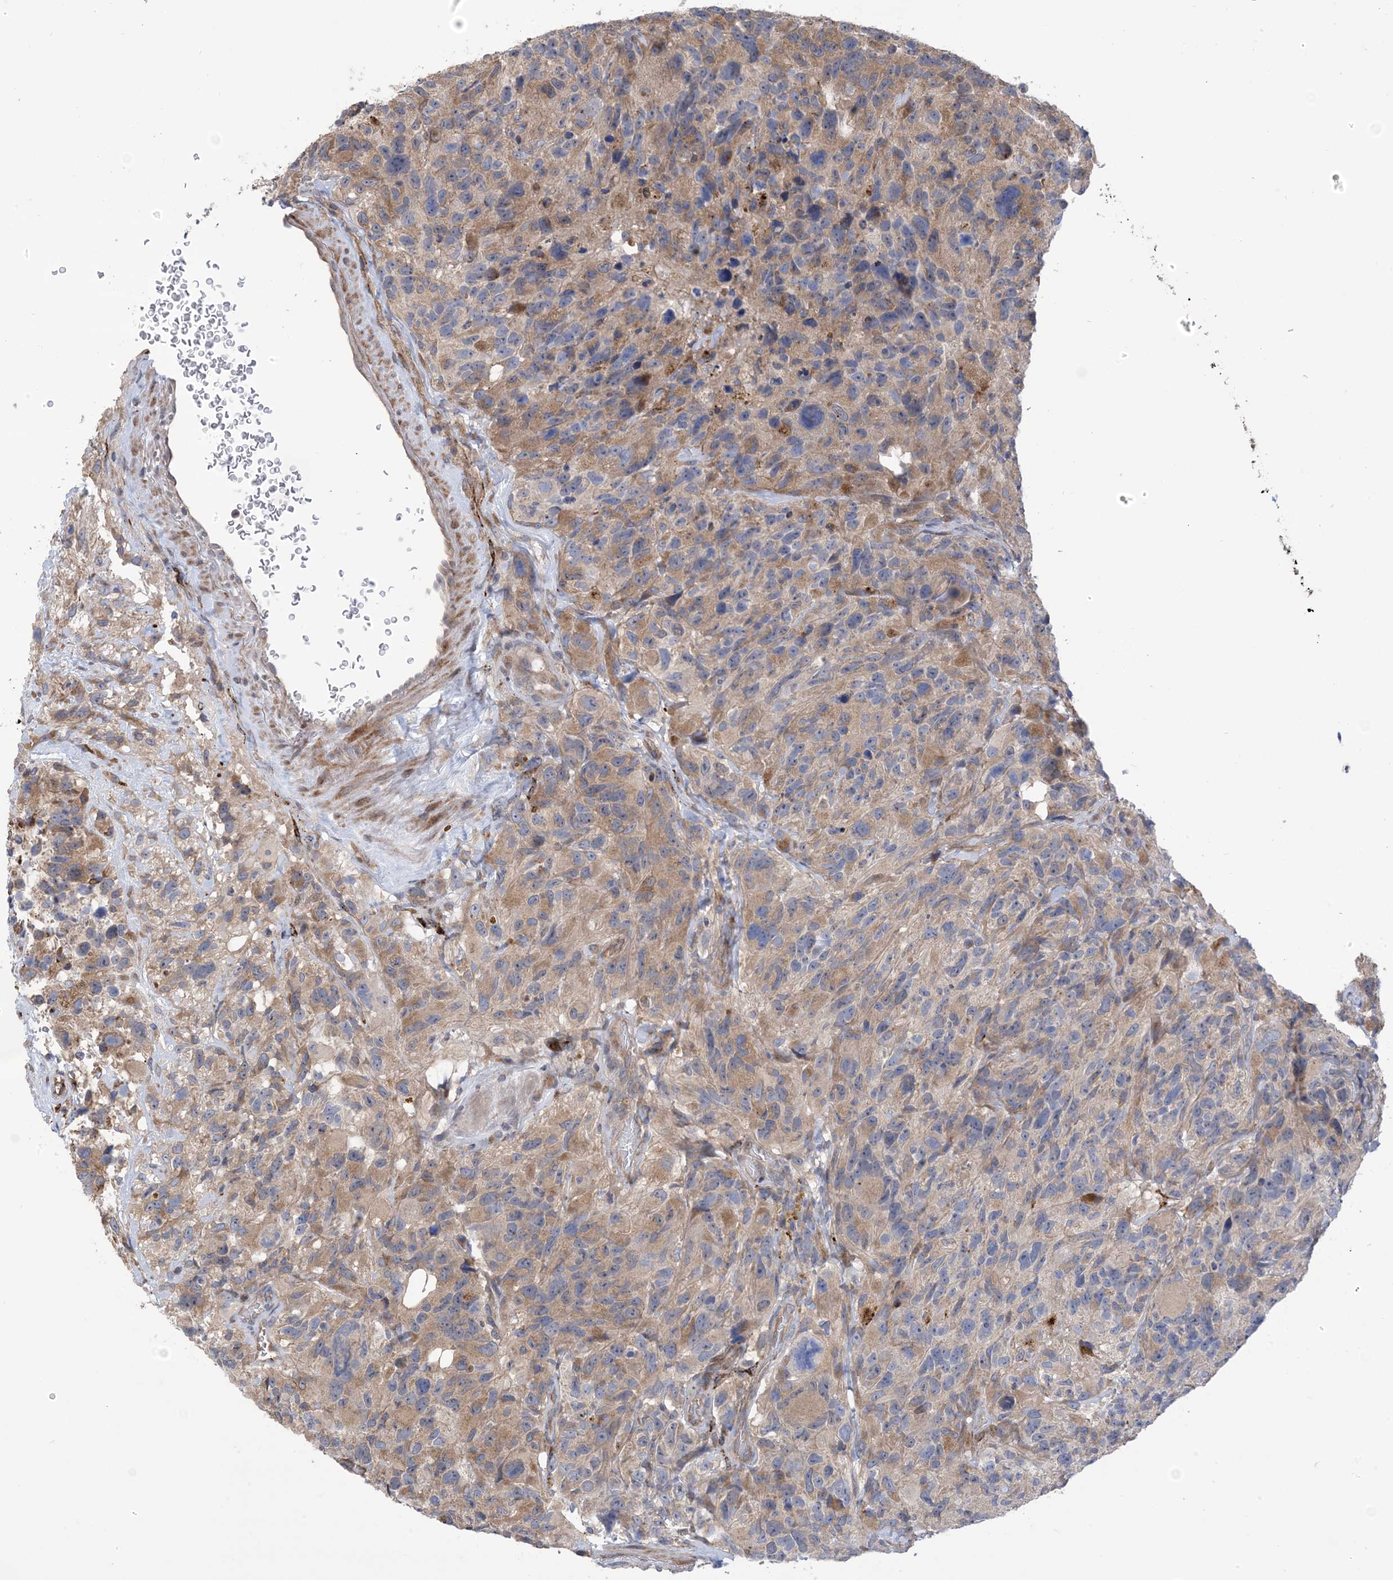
{"staining": {"intensity": "moderate", "quantity": "25%-75%", "location": "cytoplasmic/membranous"}, "tissue": "glioma", "cell_type": "Tumor cells", "image_type": "cancer", "snomed": [{"axis": "morphology", "description": "Glioma, malignant, High grade"}, {"axis": "topography", "description": "Brain"}], "caption": "Malignant glioma (high-grade) was stained to show a protein in brown. There is medium levels of moderate cytoplasmic/membranous expression in approximately 25%-75% of tumor cells. The staining was performed using DAB (3,3'-diaminobenzidine), with brown indicating positive protein expression. Nuclei are stained blue with hematoxylin.", "gene": "CLEC16A", "patient": {"sex": "male", "age": 69}}